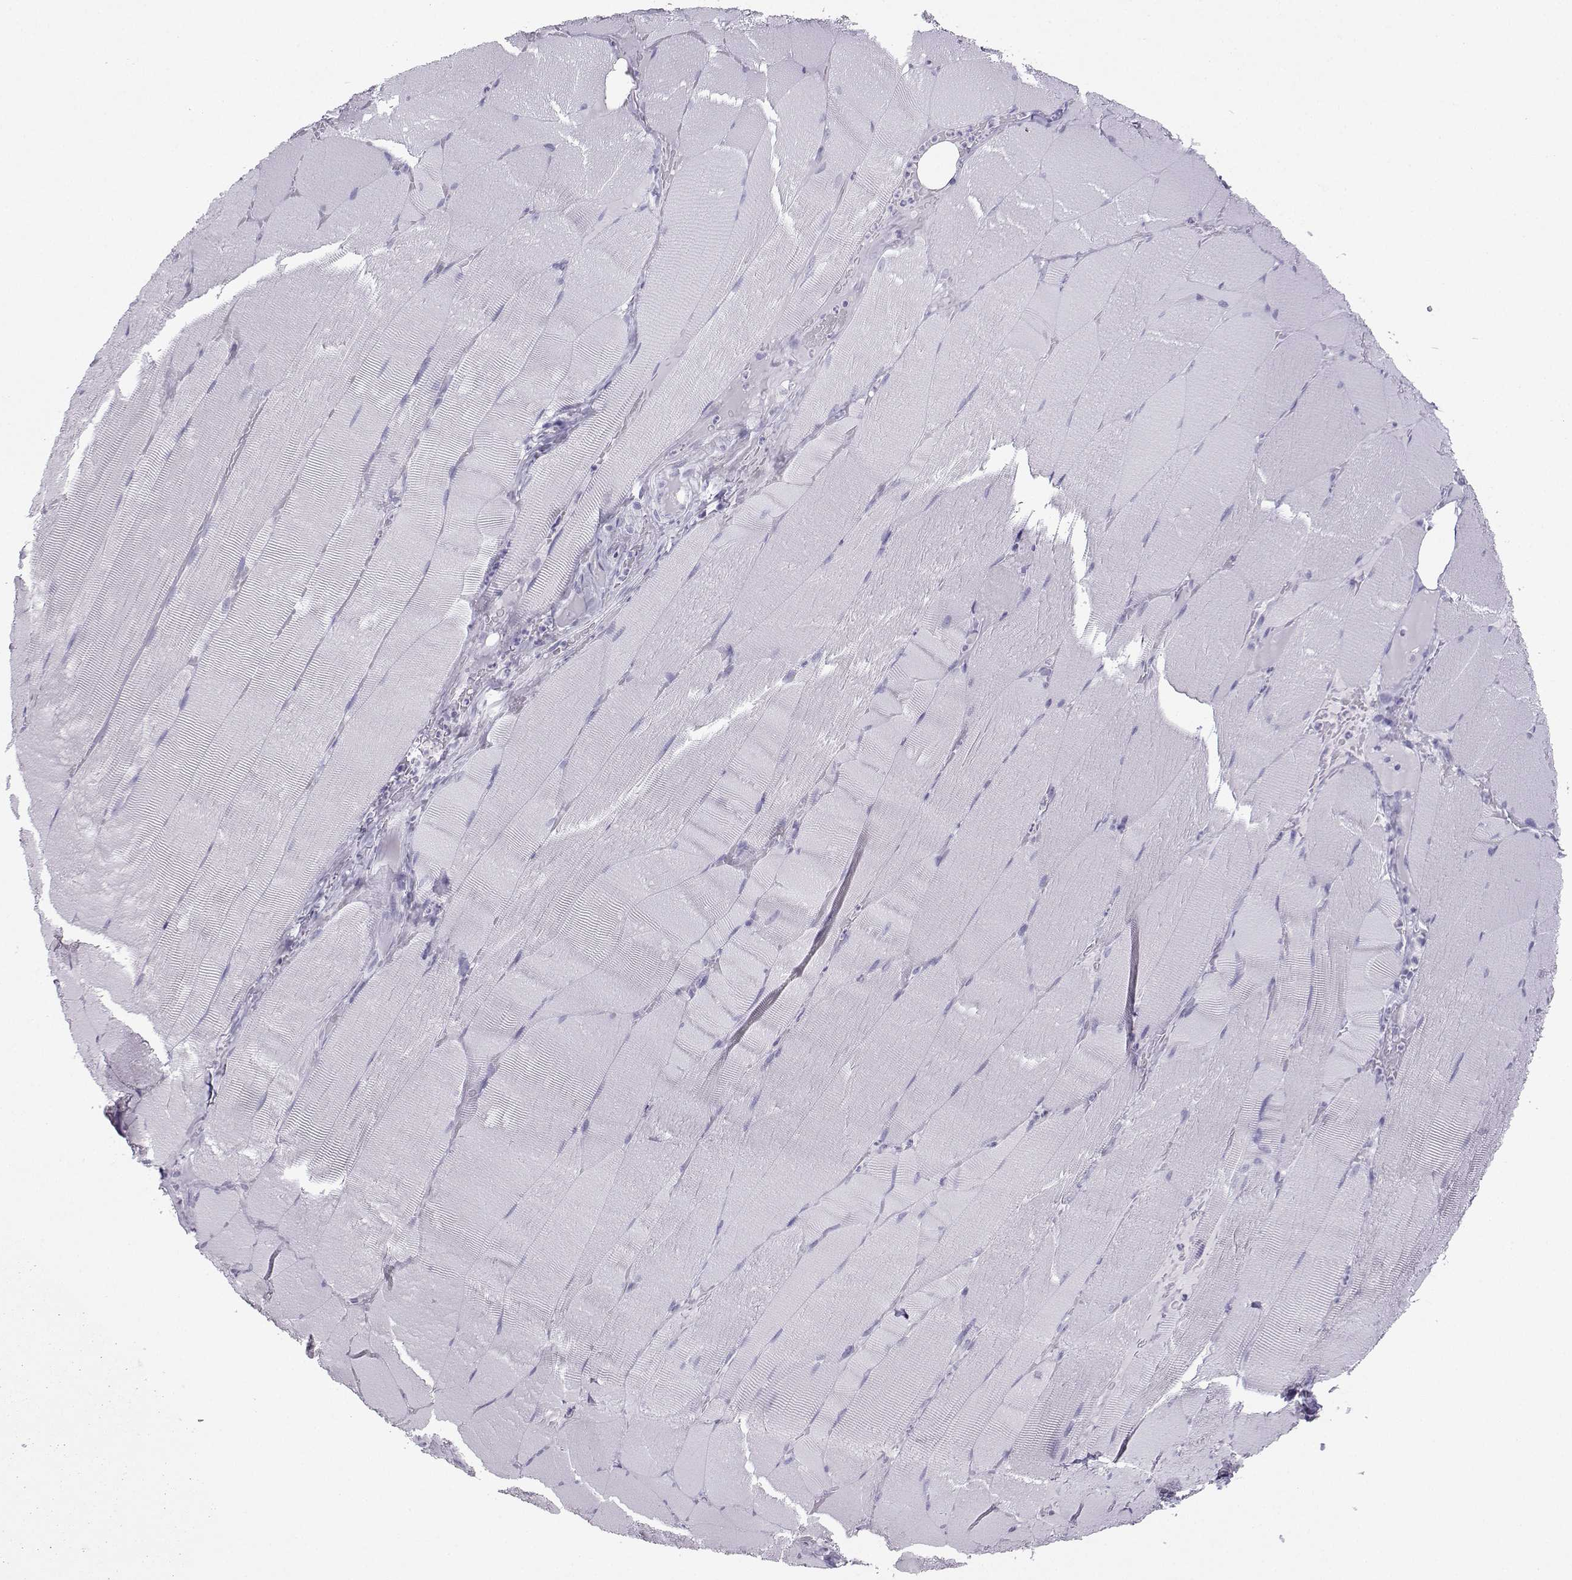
{"staining": {"intensity": "negative", "quantity": "none", "location": "none"}, "tissue": "skeletal muscle", "cell_type": "Myocytes", "image_type": "normal", "snomed": [{"axis": "morphology", "description": "Normal tissue, NOS"}, {"axis": "topography", "description": "Skeletal muscle"}], "caption": "Immunohistochemistry image of unremarkable human skeletal muscle stained for a protein (brown), which demonstrates no positivity in myocytes.", "gene": "NEFL", "patient": {"sex": "male", "age": 56}}